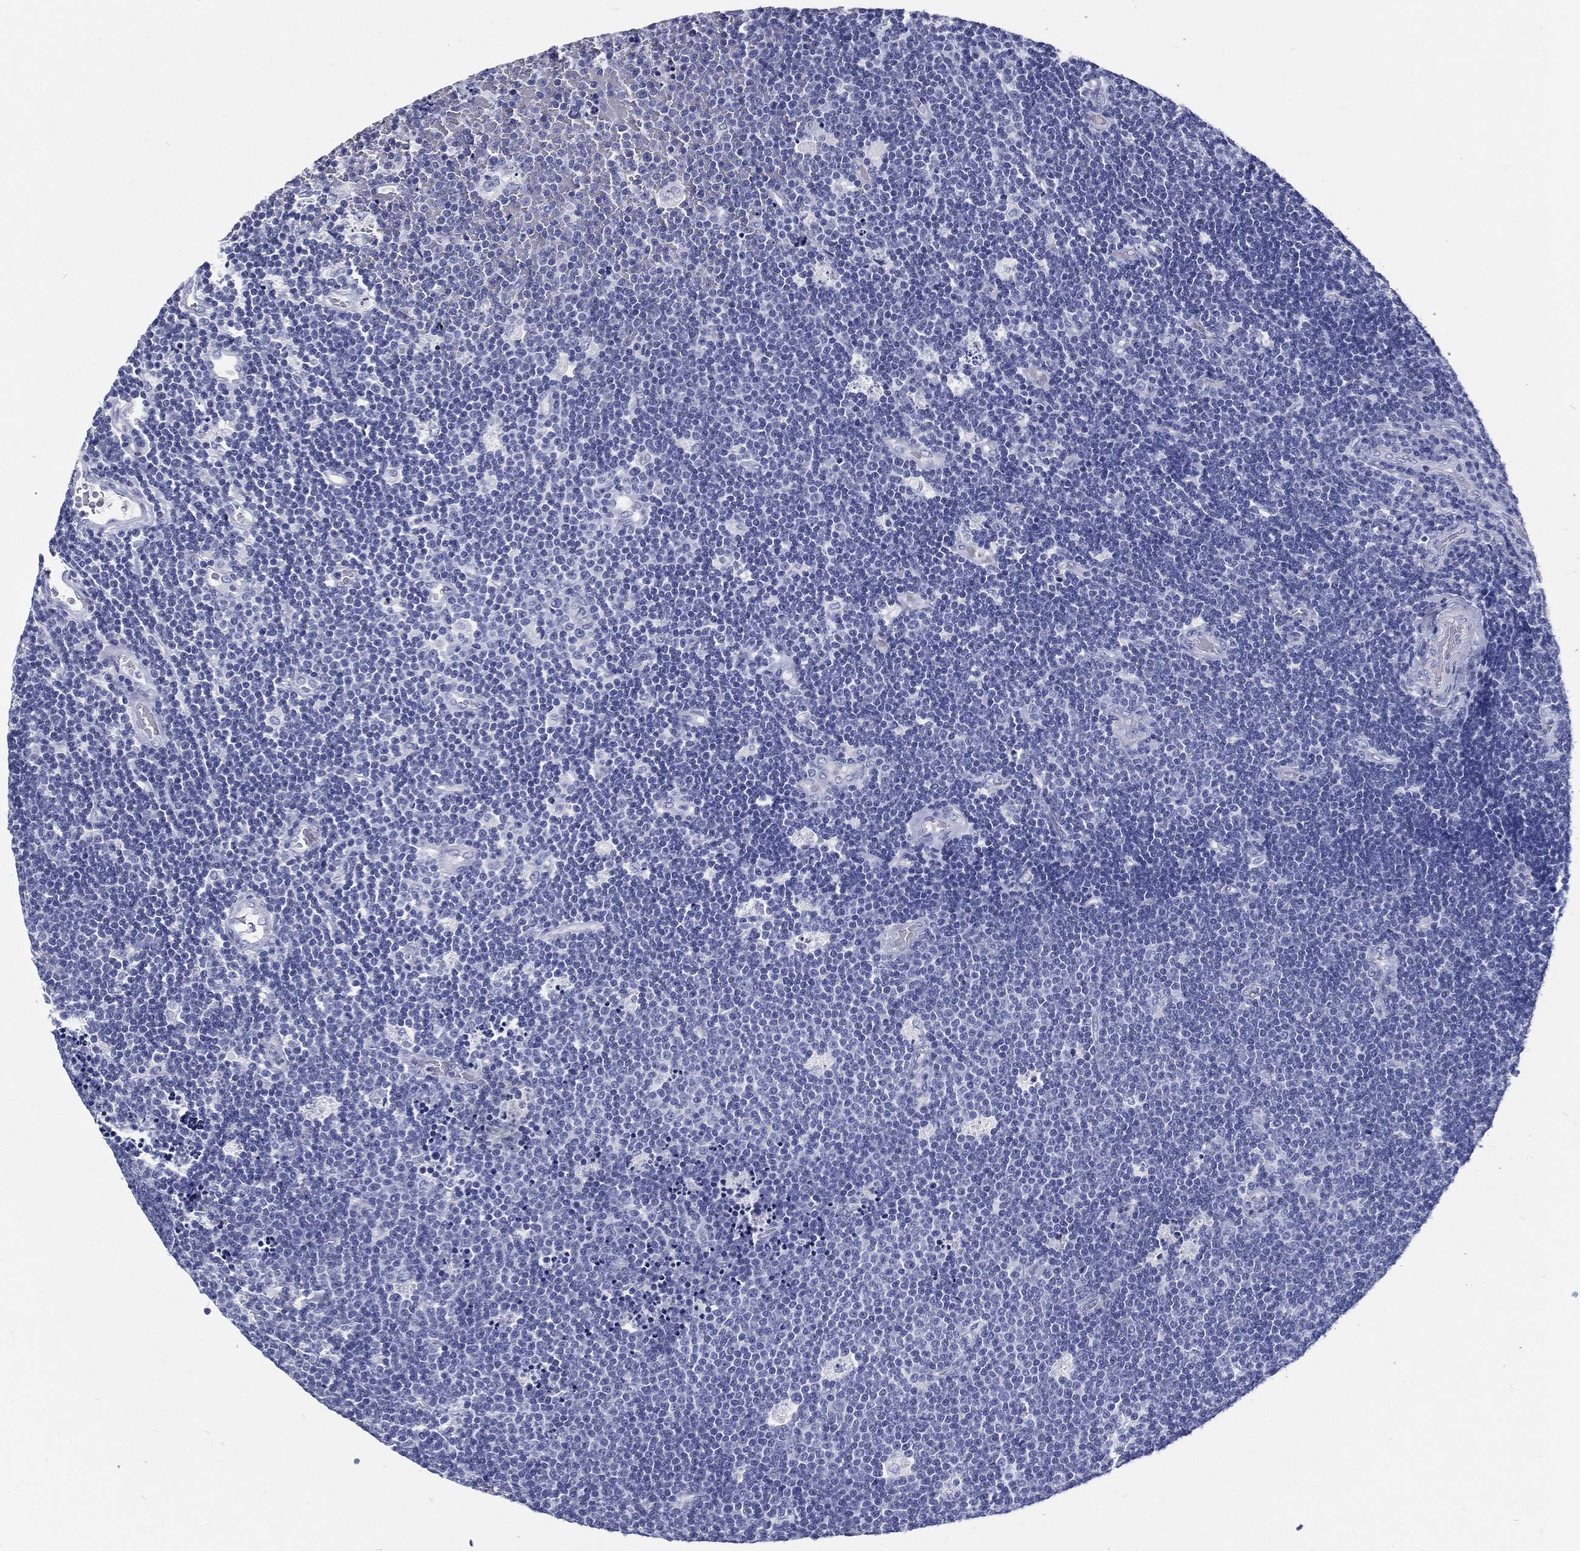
{"staining": {"intensity": "negative", "quantity": "none", "location": "none"}, "tissue": "lymphoma", "cell_type": "Tumor cells", "image_type": "cancer", "snomed": [{"axis": "morphology", "description": "Malignant lymphoma, non-Hodgkin's type, Low grade"}, {"axis": "topography", "description": "Brain"}], "caption": "Low-grade malignant lymphoma, non-Hodgkin's type was stained to show a protein in brown. There is no significant staining in tumor cells.", "gene": "RSPH4A", "patient": {"sex": "female", "age": 66}}